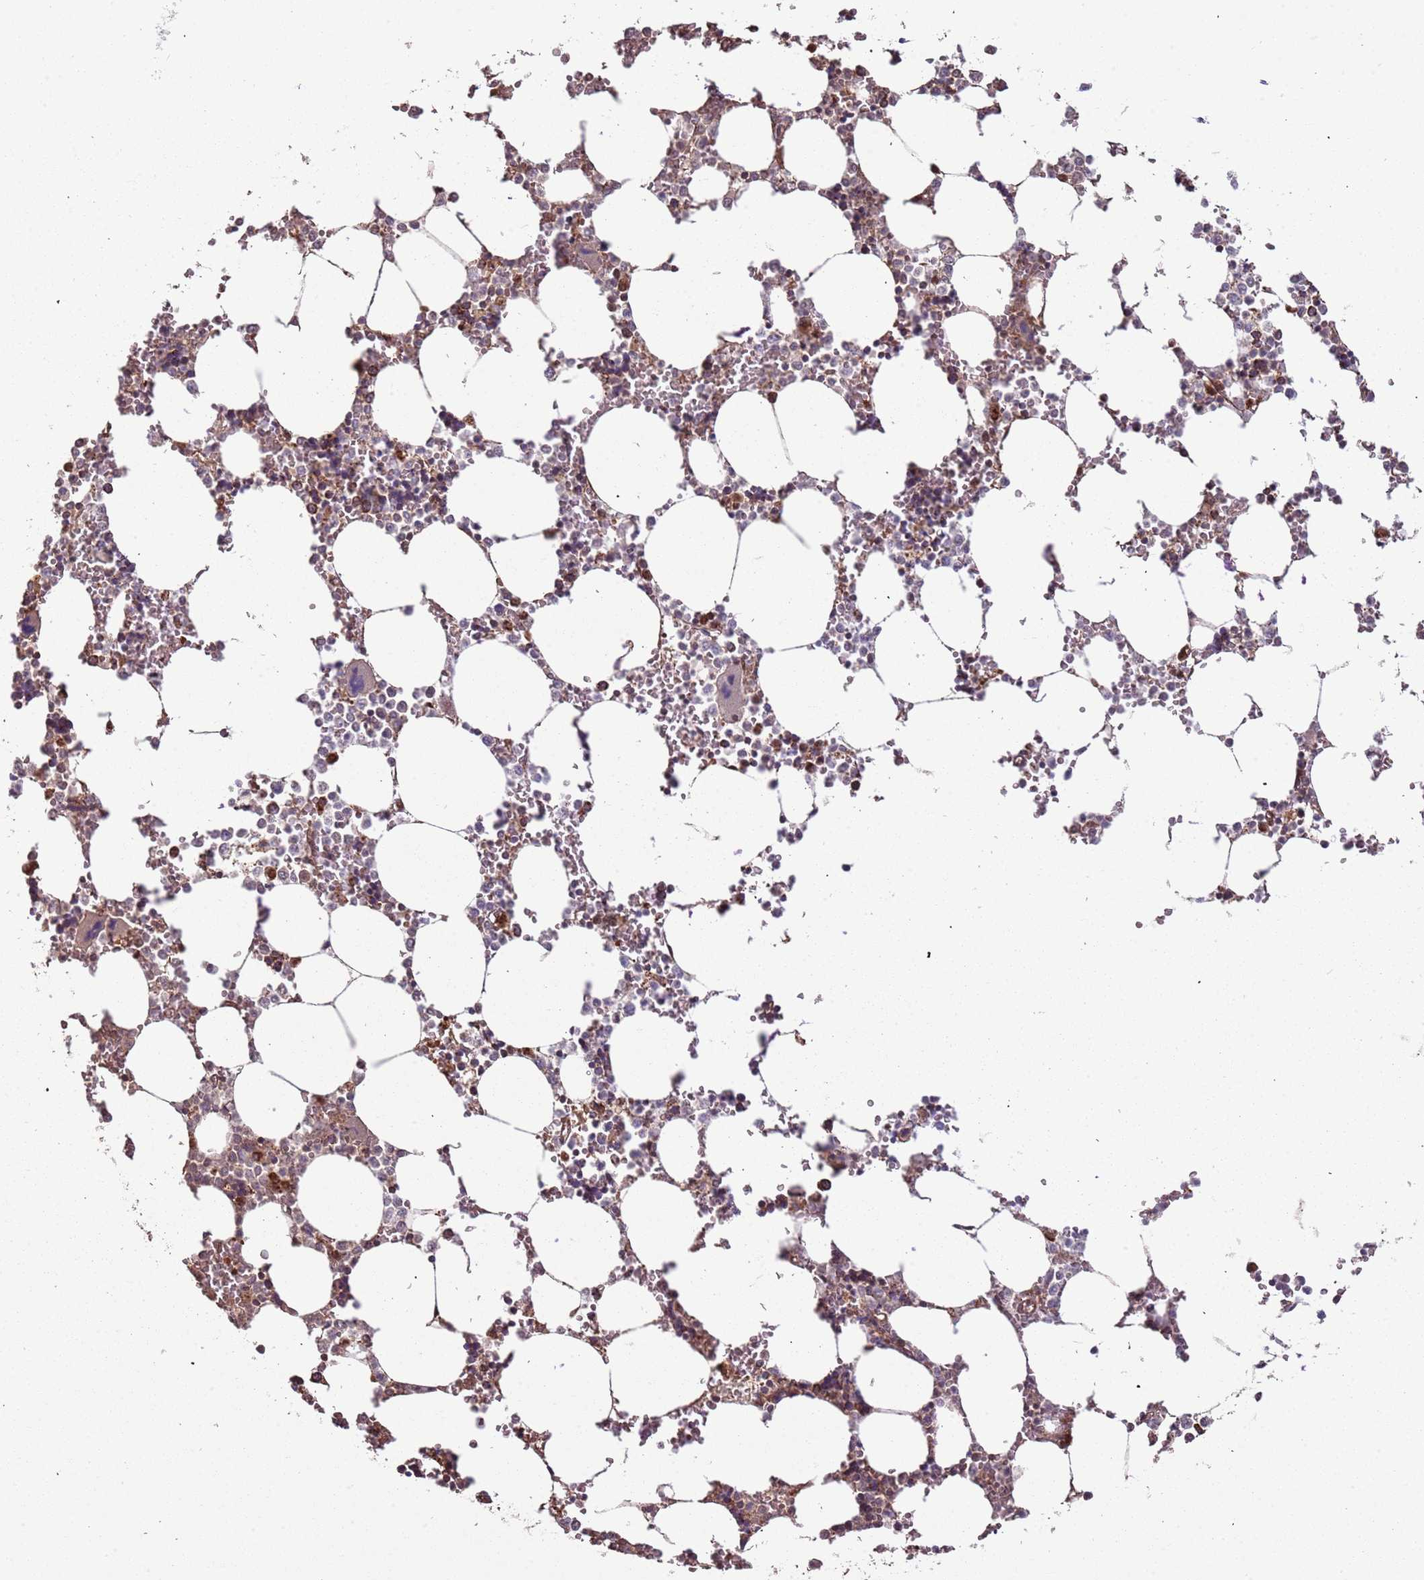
{"staining": {"intensity": "moderate", "quantity": "<25%", "location": "cytoplasmic/membranous,nuclear"}, "tissue": "bone marrow", "cell_type": "Hematopoietic cells", "image_type": "normal", "snomed": [{"axis": "morphology", "description": "Normal tissue, NOS"}, {"axis": "topography", "description": "Bone marrow"}], "caption": "Protein analysis of normal bone marrow displays moderate cytoplasmic/membranous,nuclear expression in approximately <25% of hematopoietic cells.", "gene": "IL17RD", "patient": {"sex": "male", "age": 64}}